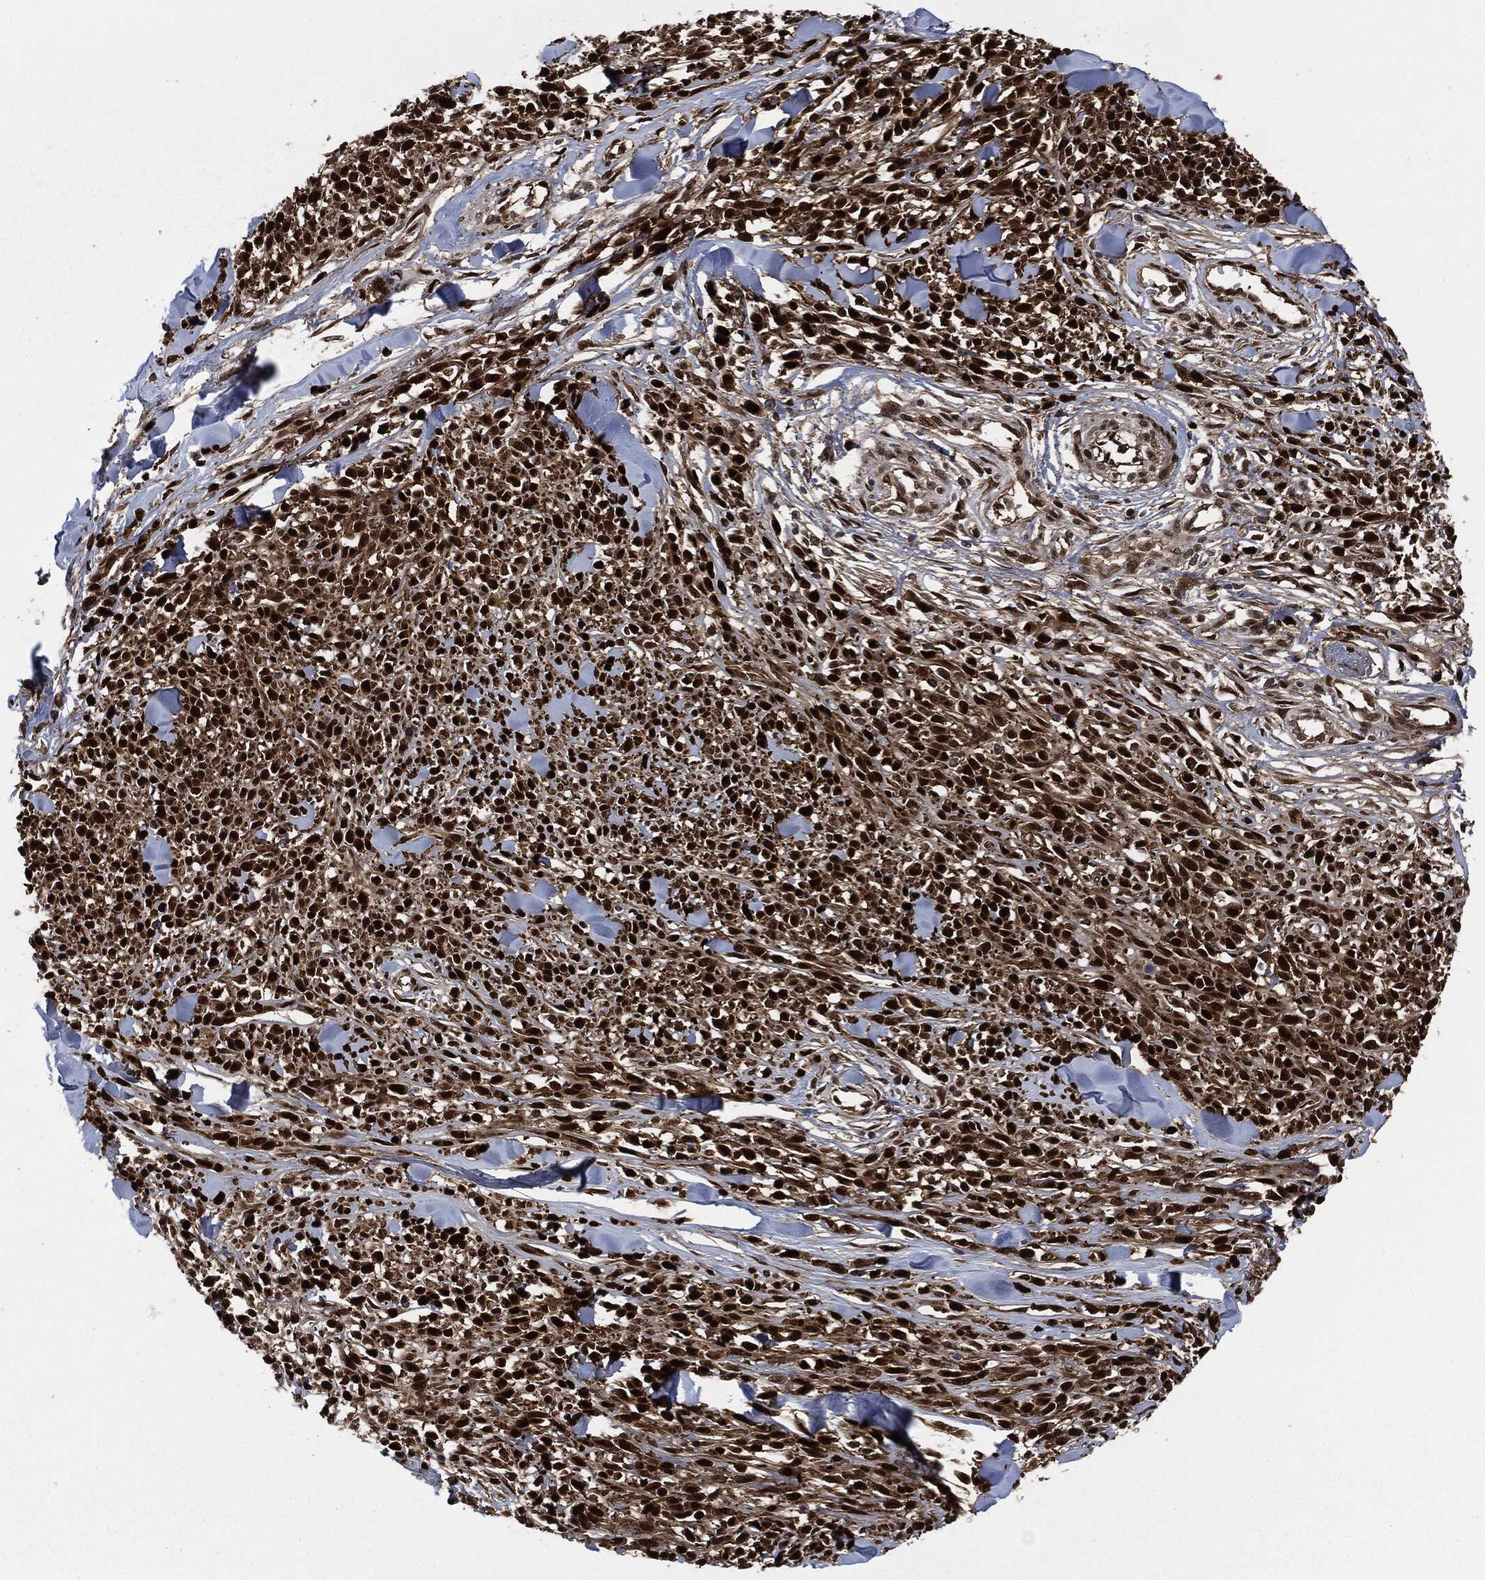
{"staining": {"intensity": "strong", "quantity": ">75%", "location": "cytoplasmic/membranous,nuclear"}, "tissue": "melanoma", "cell_type": "Tumor cells", "image_type": "cancer", "snomed": [{"axis": "morphology", "description": "Malignant melanoma, NOS"}, {"axis": "topography", "description": "Skin"}, {"axis": "topography", "description": "Skin of trunk"}], "caption": "Immunohistochemical staining of human melanoma demonstrates strong cytoplasmic/membranous and nuclear protein expression in approximately >75% of tumor cells.", "gene": "DCTN1", "patient": {"sex": "male", "age": 74}}